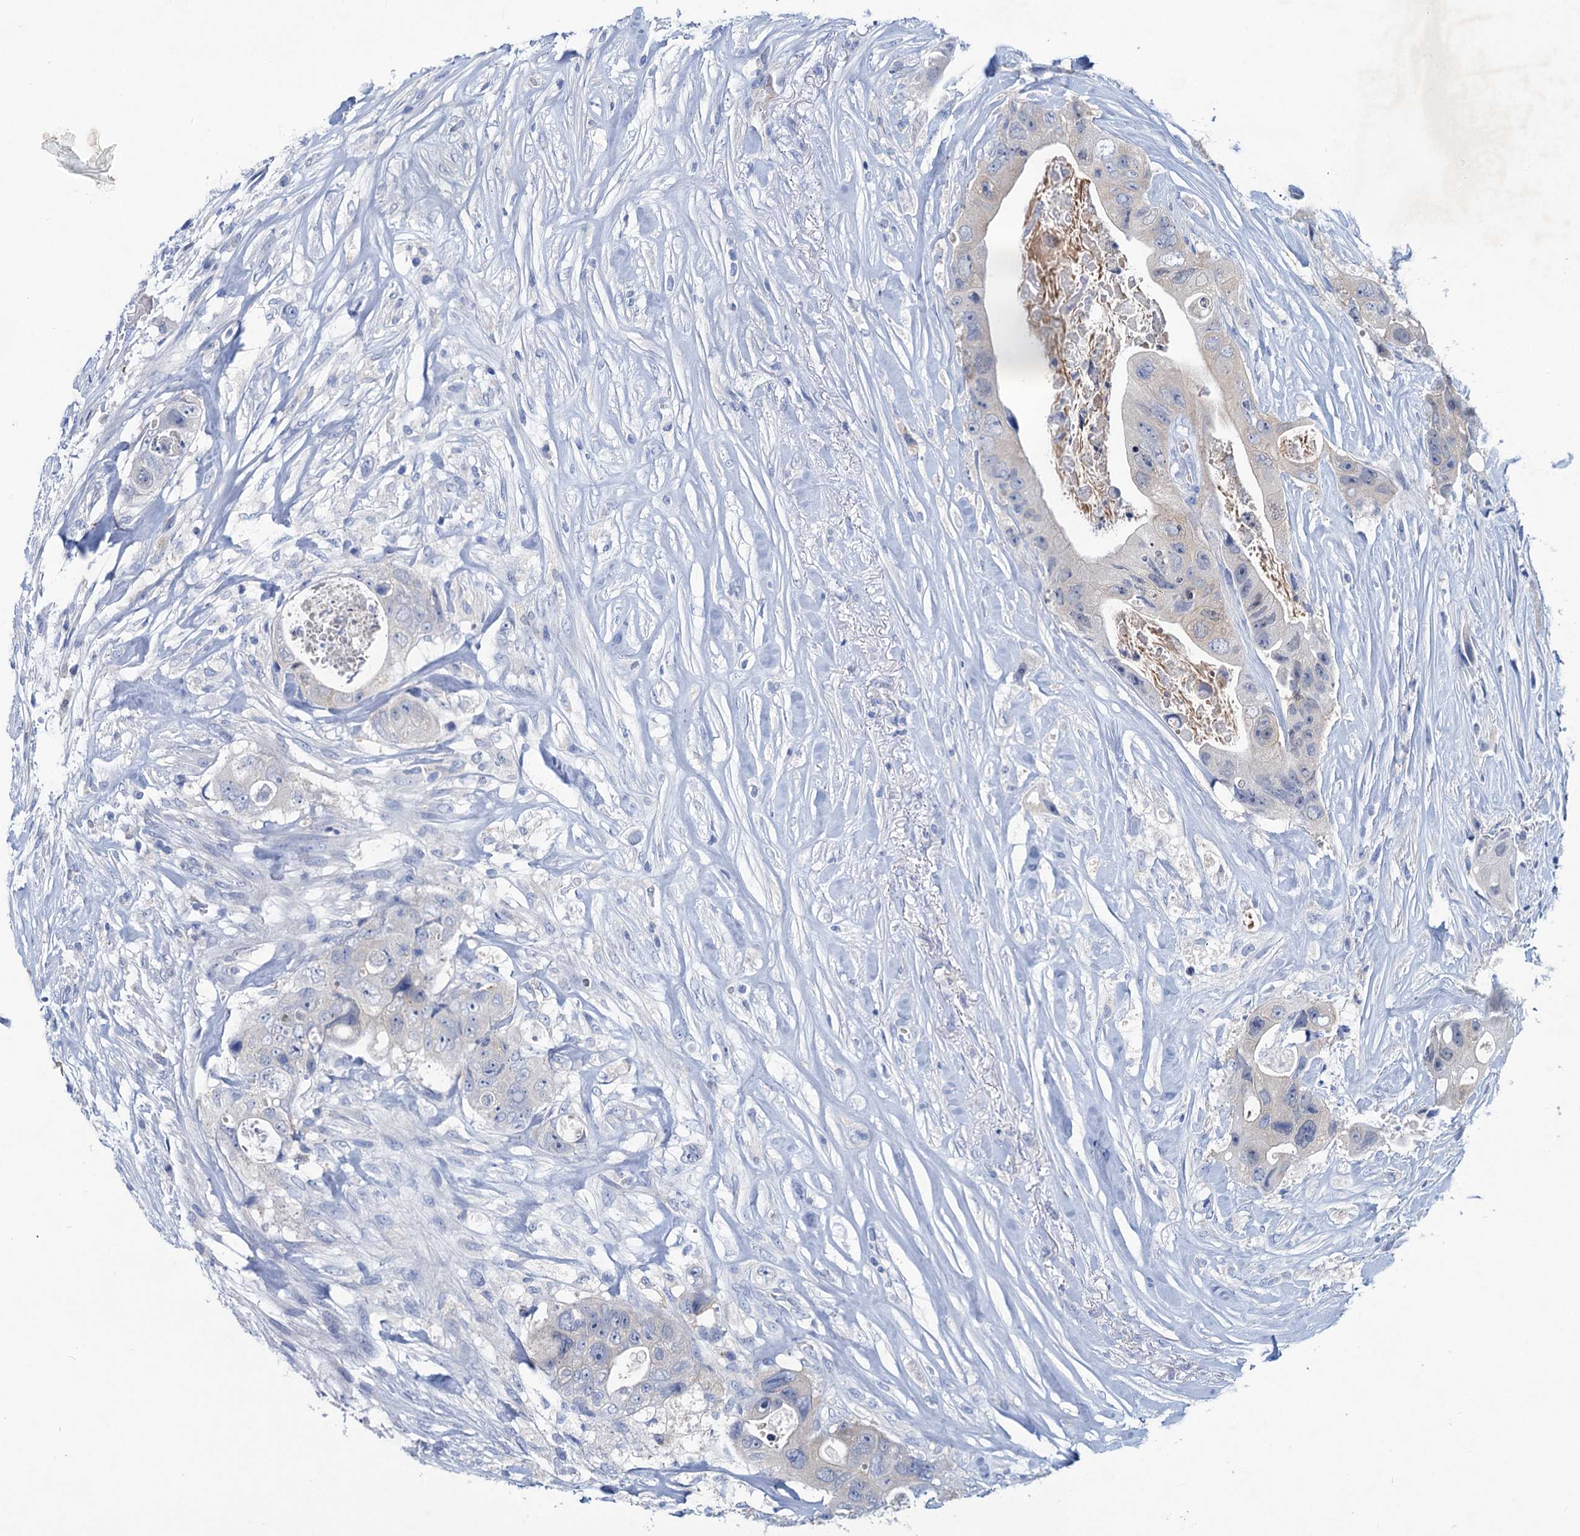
{"staining": {"intensity": "negative", "quantity": "none", "location": "none"}, "tissue": "colorectal cancer", "cell_type": "Tumor cells", "image_type": "cancer", "snomed": [{"axis": "morphology", "description": "Adenocarcinoma, NOS"}, {"axis": "topography", "description": "Colon"}], "caption": "There is no significant staining in tumor cells of adenocarcinoma (colorectal).", "gene": "RTKN2", "patient": {"sex": "female", "age": 46}}